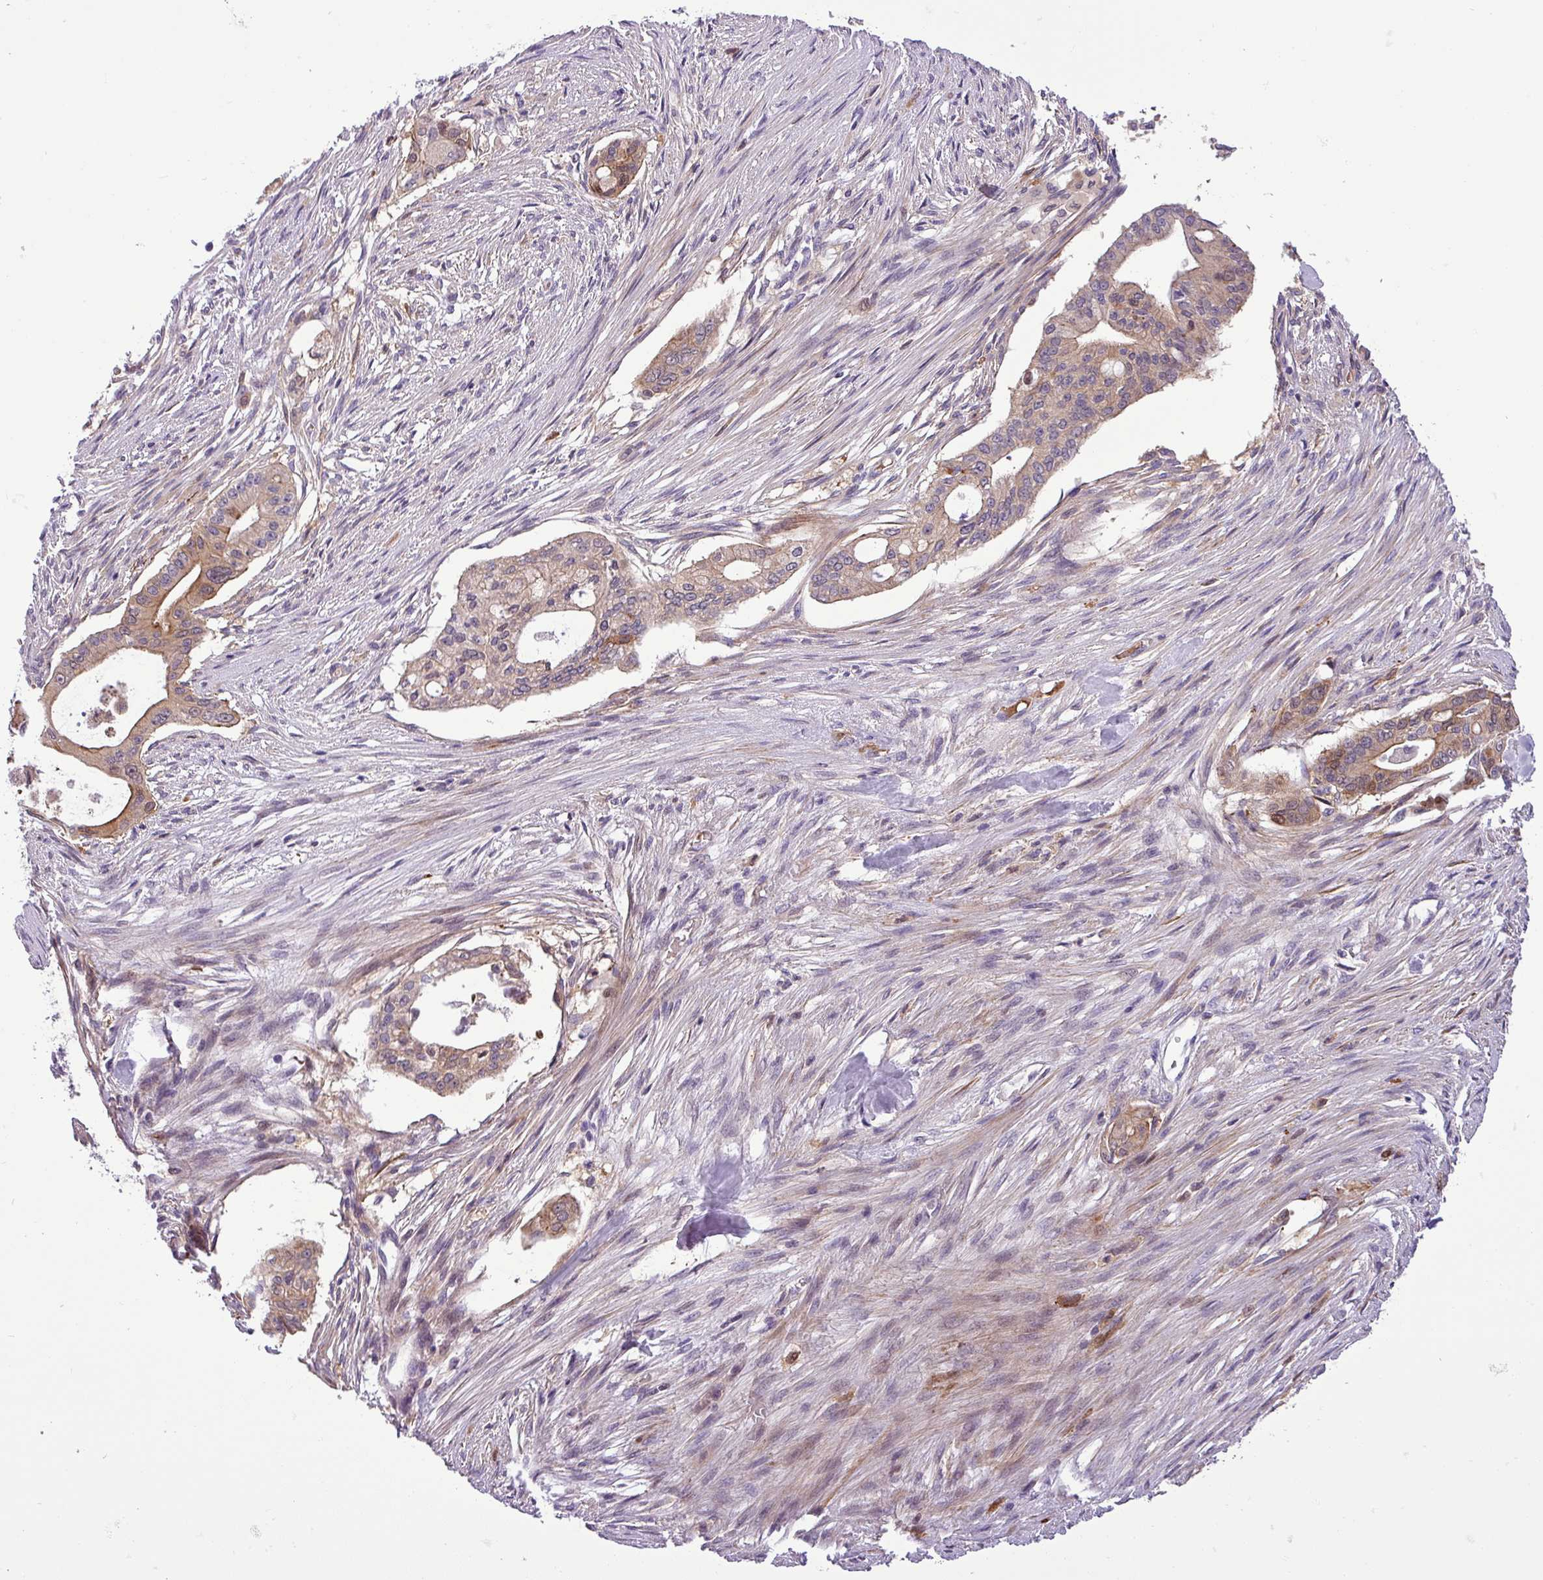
{"staining": {"intensity": "weak", "quantity": ">75%", "location": "cytoplasmic/membranous"}, "tissue": "pancreatic cancer", "cell_type": "Tumor cells", "image_type": "cancer", "snomed": [{"axis": "morphology", "description": "Adenocarcinoma, NOS"}, {"axis": "topography", "description": "Pancreas"}], "caption": "High-magnification brightfield microscopy of pancreatic cancer stained with DAB (brown) and counterstained with hematoxylin (blue). tumor cells exhibit weak cytoplasmic/membranous positivity is seen in approximately>75% of cells. (DAB (3,3'-diaminobenzidine) = brown stain, brightfield microscopy at high magnification).", "gene": "NBEAL2", "patient": {"sex": "male", "age": 46}}